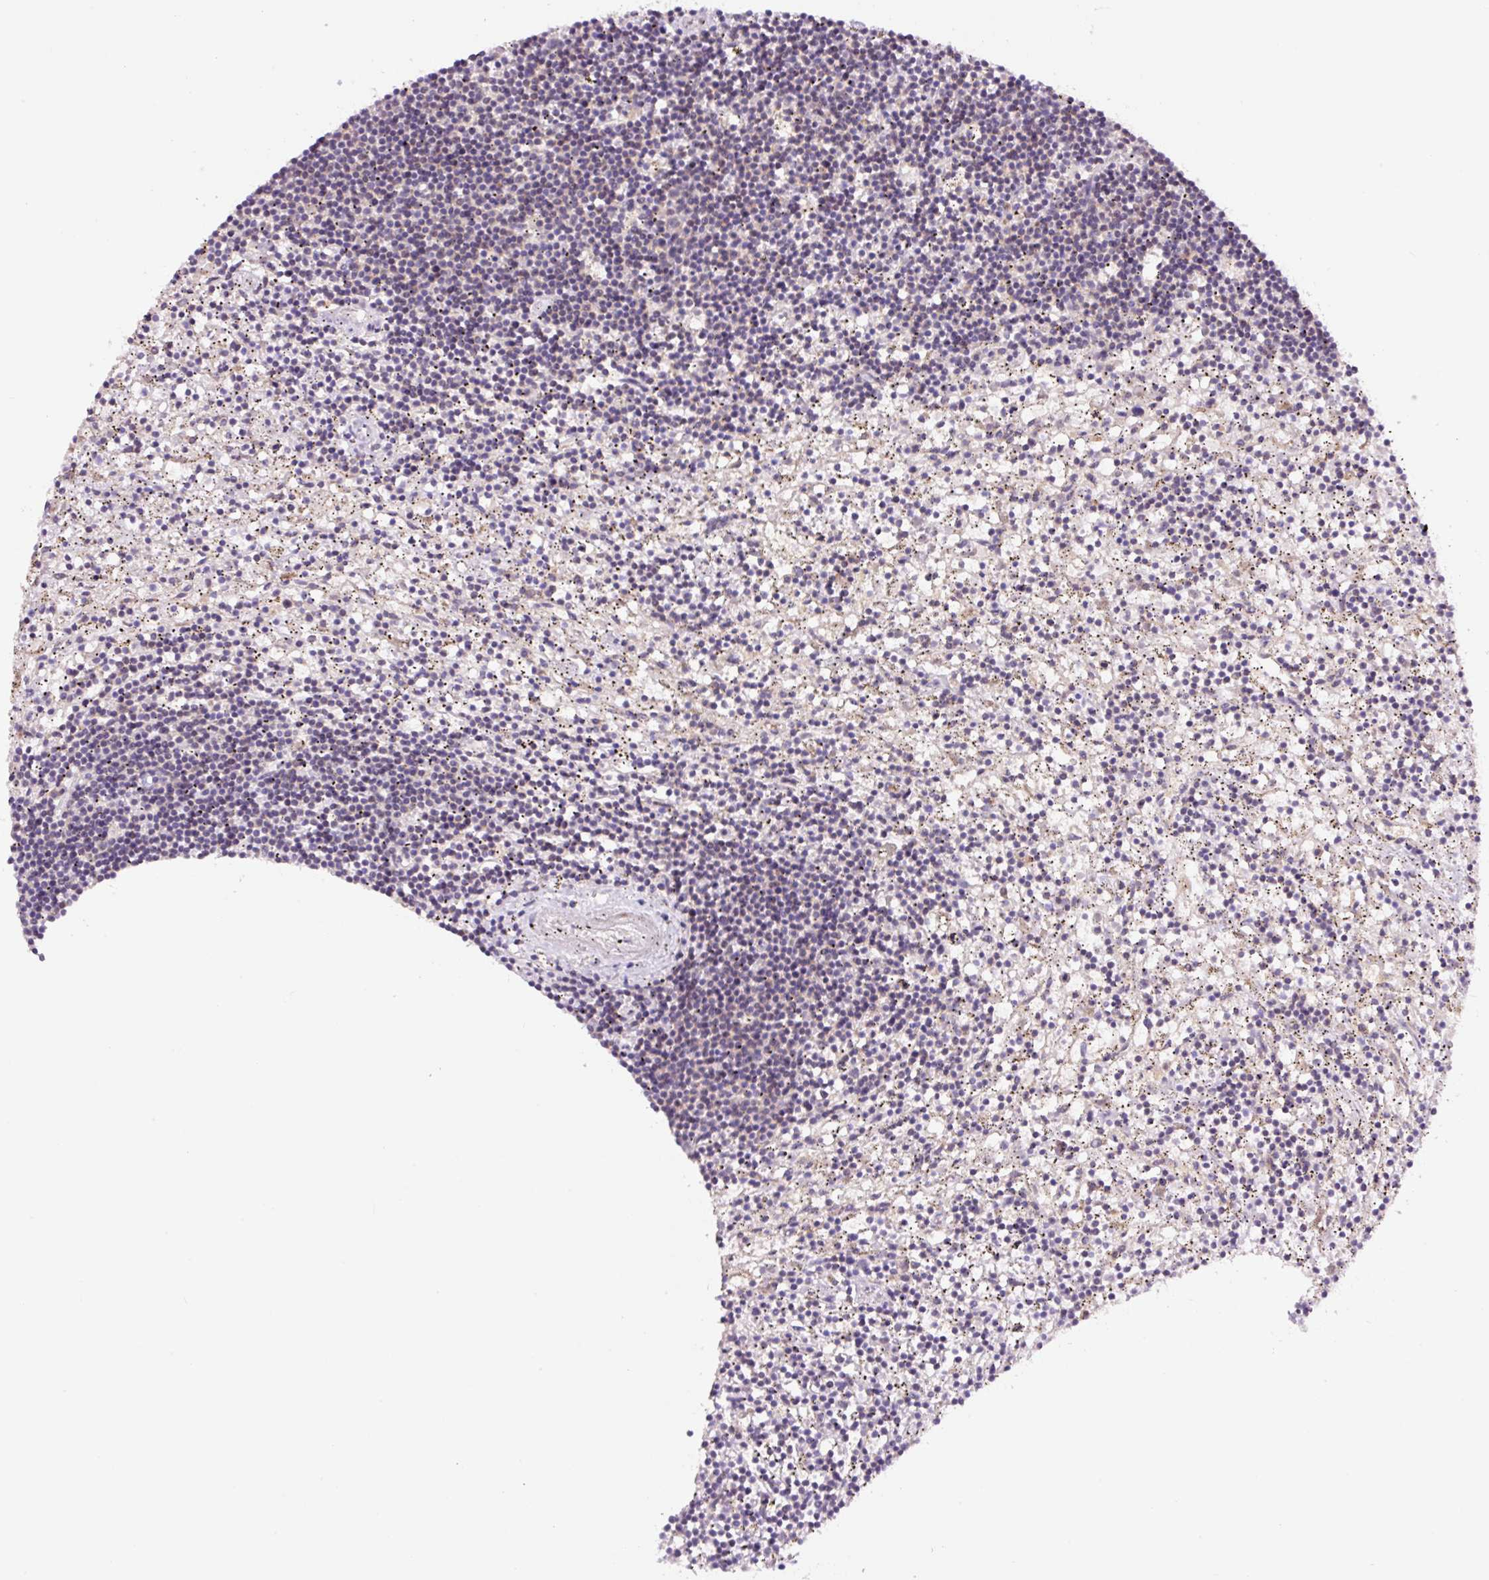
{"staining": {"intensity": "negative", "quantity": "none", "location": "none"}, "tissue": "lymphoma", "cell_type": "Tumor cells", "image_type": "cancer", "snomed": [{"axis": "morphology", "description": "Malignant lymphoma, non-Hodgkin's type, Low grade"}, {"axis": "topography", "description": "Spleen"}], "caption": "Tumor cells show no significant protein positivity in malignant lymphoma, non-Hodgkin's type (low-grade).", "gene": "PCK2", "patient": {"sex": "male", "age": 76}}